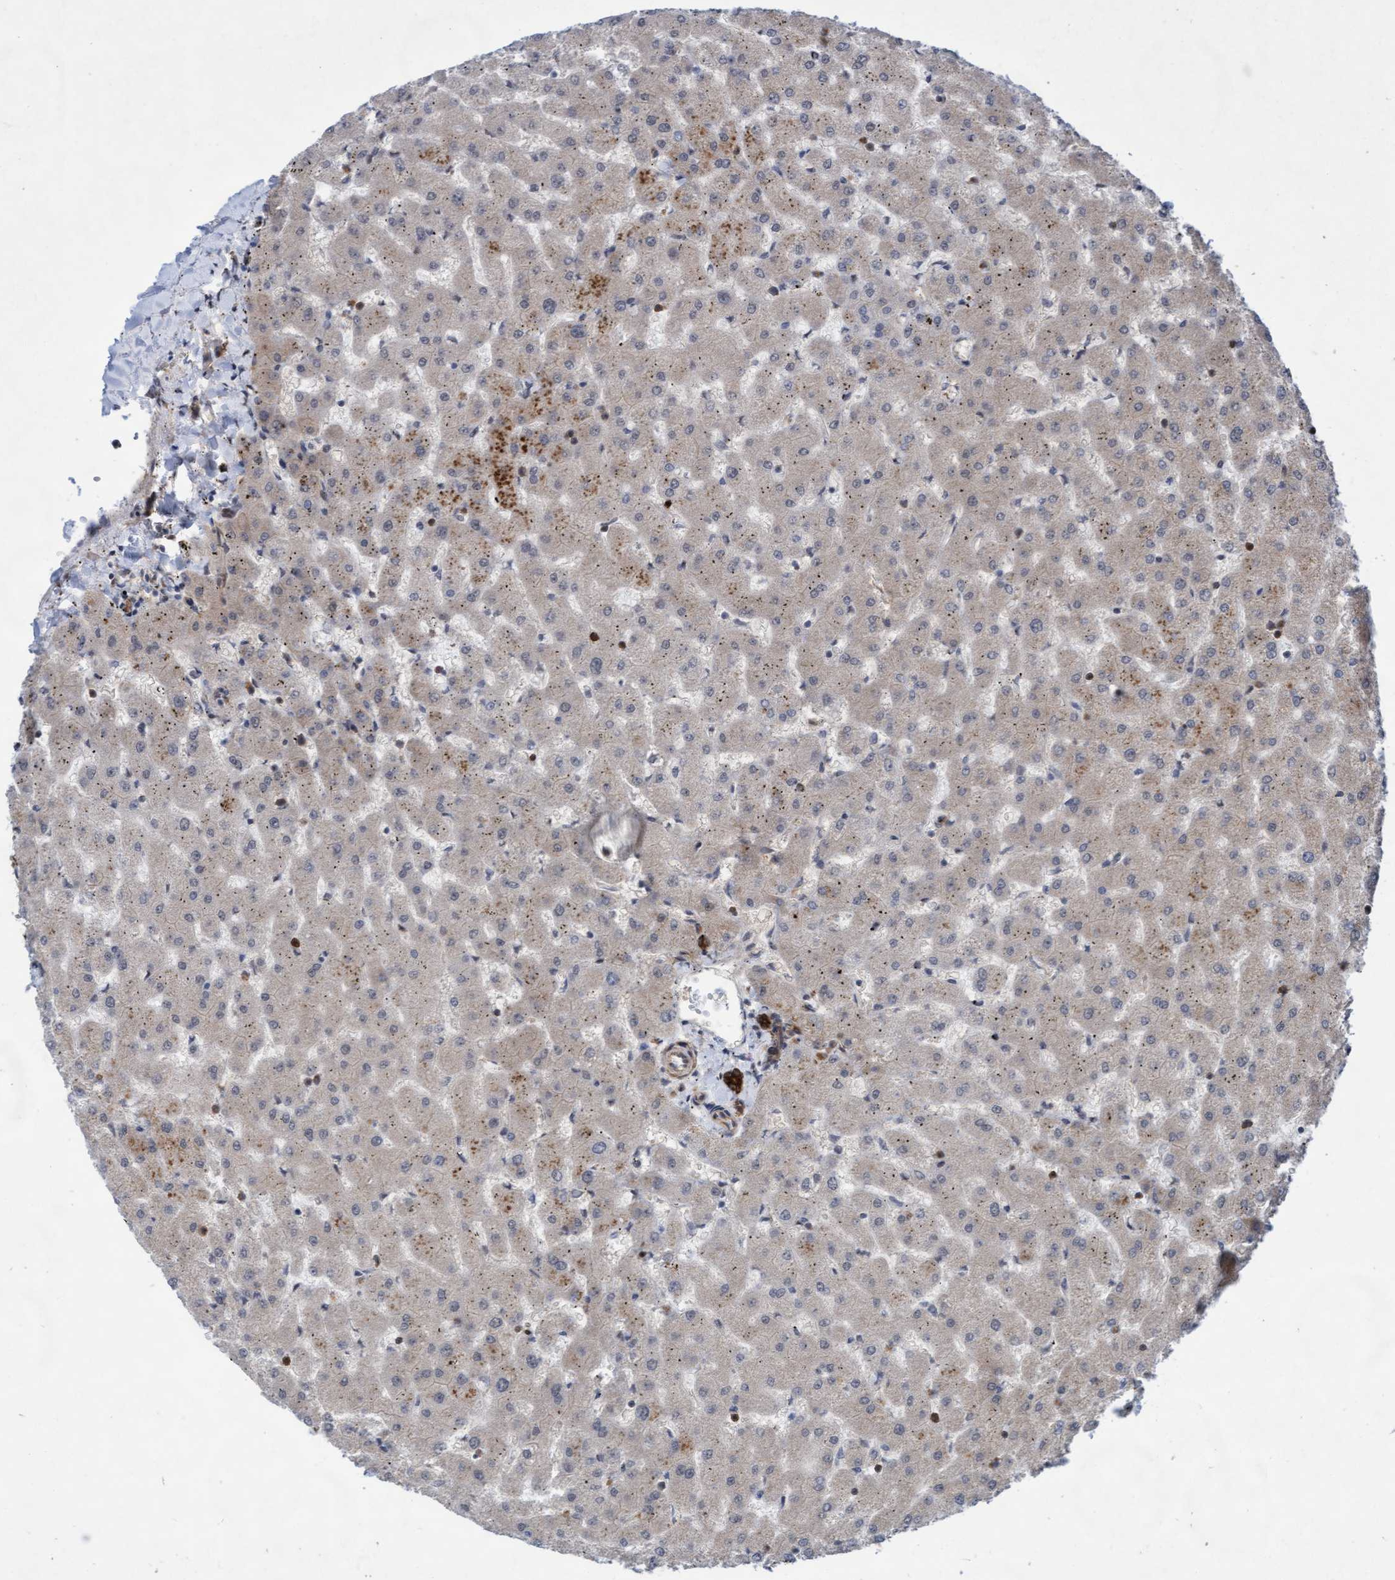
{"staining": {"intensity": "strong", "quantity": ">75%", "location": "cytoplasmic/membranous"}, "tissue": "liver", "cell_type": "Cholangiocytes", "image_type": "normal", "snomed": [{"axis": "morphology", "description": "Normal tissue, NOS"}, {"axis": "topography", "description": "Liver"}], "caption": "Immunohistochemical staining of normal liver reveals high levels of strong cytoplasmic/membranous staining in approximately >75% of cholangiocytes.", "gene": "RAP1GAP2", "patient": {"sex": "female", "age": 63}}